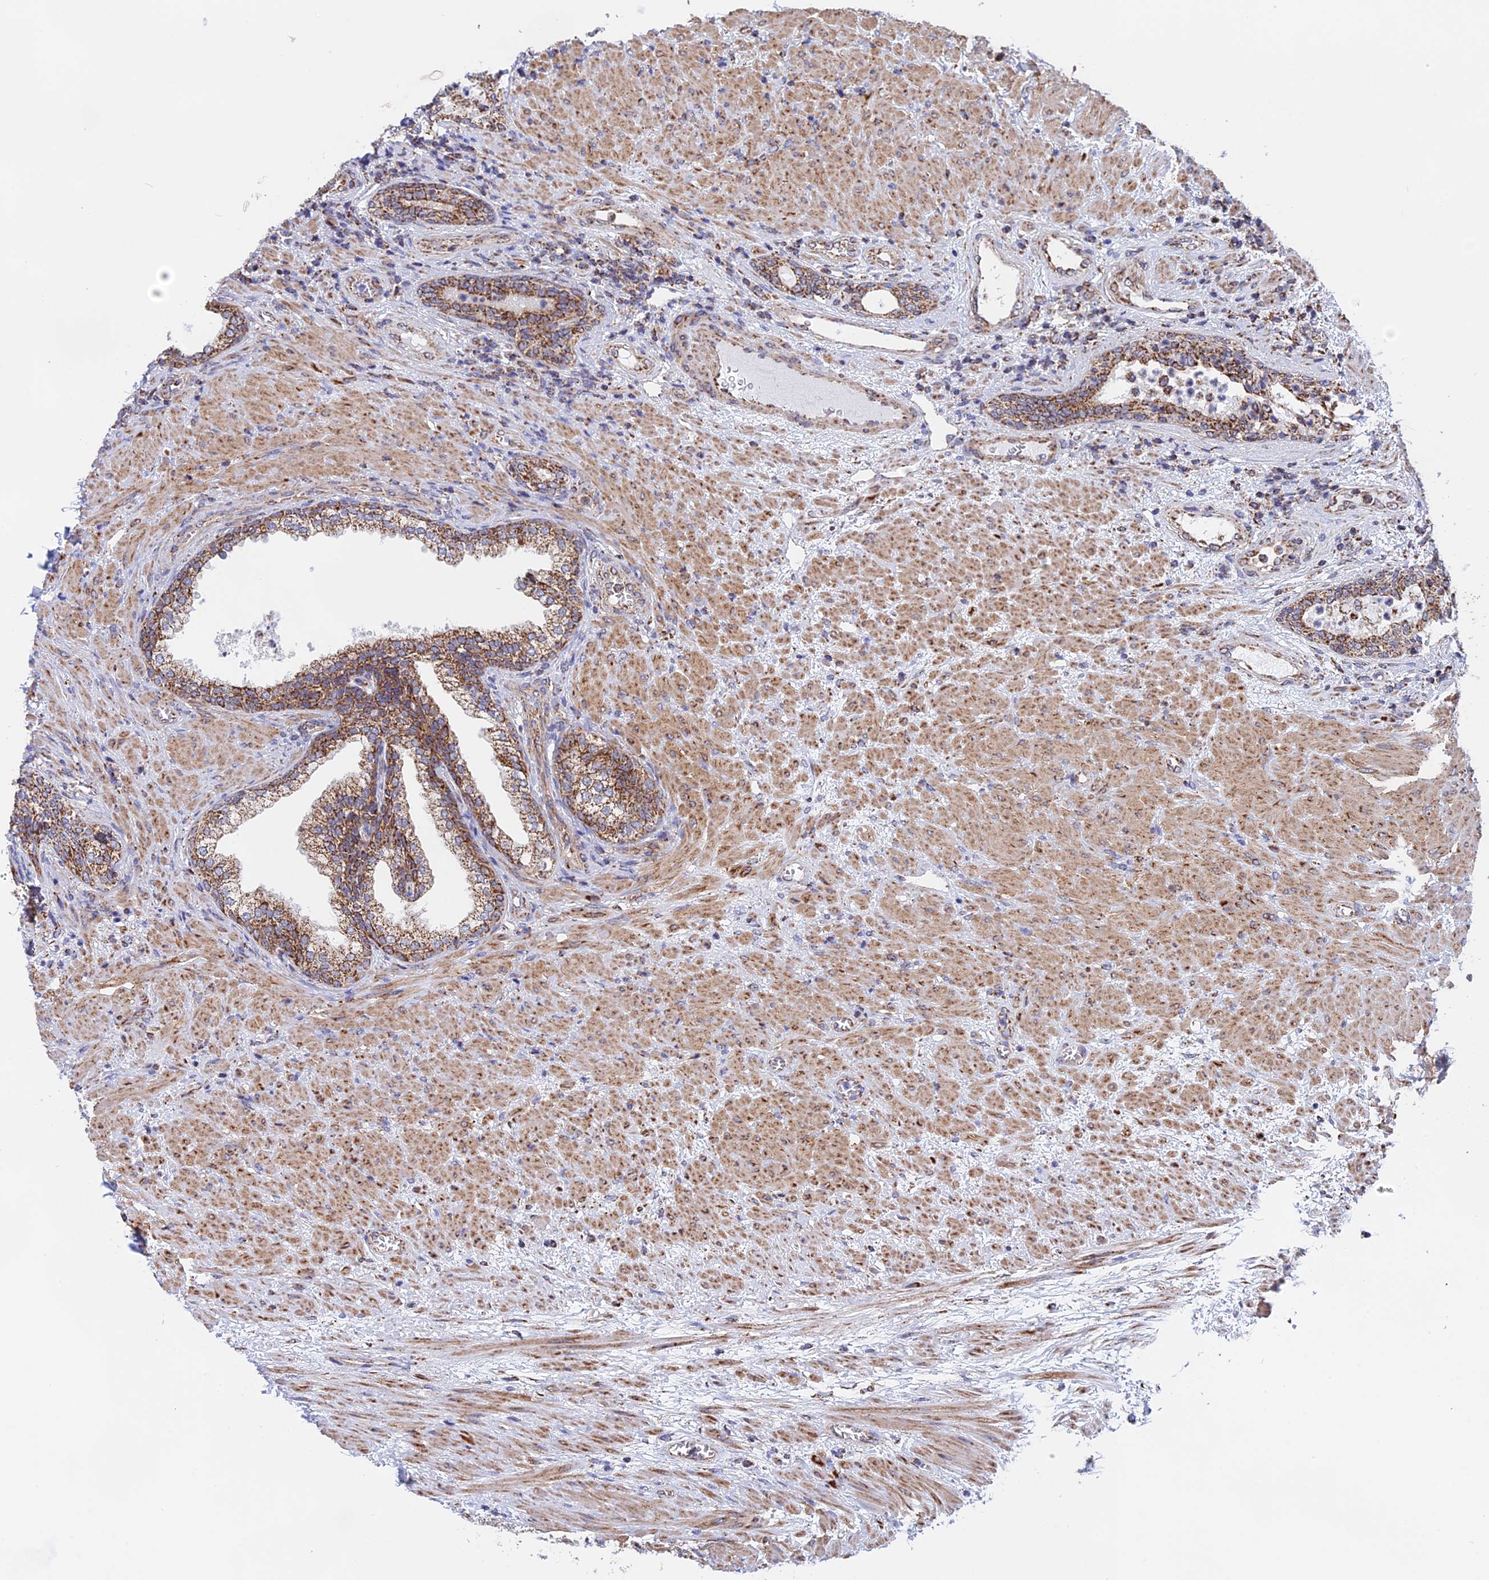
{"staining": {"intensity": "strong", "quantity": ">75%", "location": "cytoplasmic/membranous"}, "tissue": "prostate", "cell_type": "Glandular cells", "image_type": "normal", "snomed": [{"axis": "morphology", "description": "Normal tissue, NOS"}, {"axis": "topography", "description": "Prostate"}], "caption": "Immunohistochemistry staining of normal prostate, which demonstrates high levels of strong cytoplasmic/membranous staining in approximately >75% of glandular cells indicating strong cytoplasmic/membranous protein staining. The staining was performed using DAB (brown) for protein detection and nuclei were counterstained in hematoxylin (blue).", "gene": "CDC16", "patient": {"sex": "male", "age": 76}}